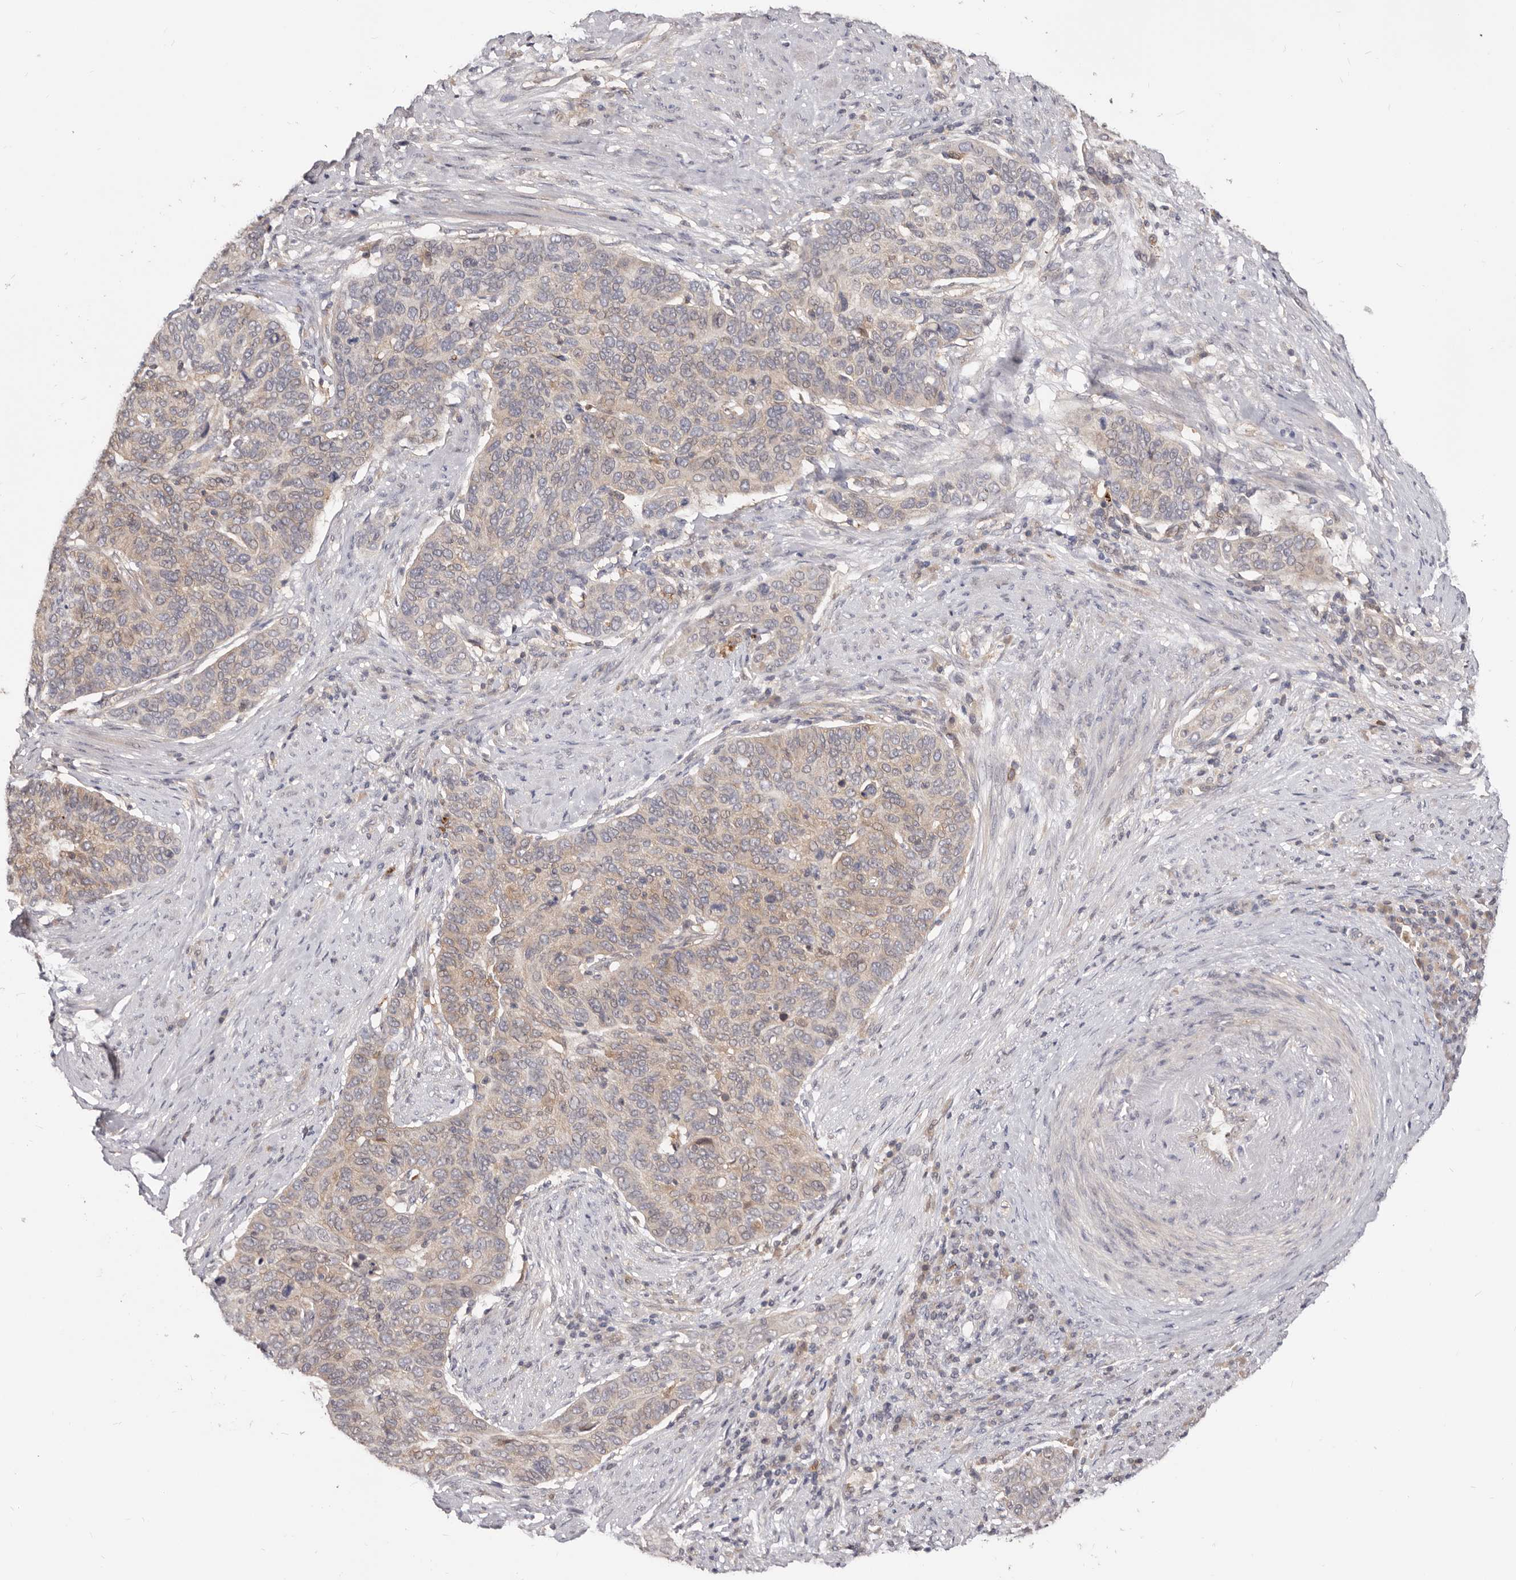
{"staining": {"intensity": "weak", "quantity": "25%-75%", "location": "cytoplasmic/membranous"}, "tissue": "cervical cancer", "cell_type": "Tumor cells", "image_type": "cancer", "snomed": [{"axis": "morphology", "description": "Squamous cell carcinoma, NOS"}, {"axis": "topography", "description": "Cervix"}], "caption": "Cervical cancer (squamous cell carcinoma) stained for a protein displays weak cytoplasmic/membranous positivity in tumor cells. The staining was performed using DAB (3,3'-diaminobenzidine) to visualize the protein expression in brown, while the nuclei were stained in blue with hematoxylin (Magnification: 20x).", "gene": "TC2N", "patient": {"sex": "female", "age": 60}}